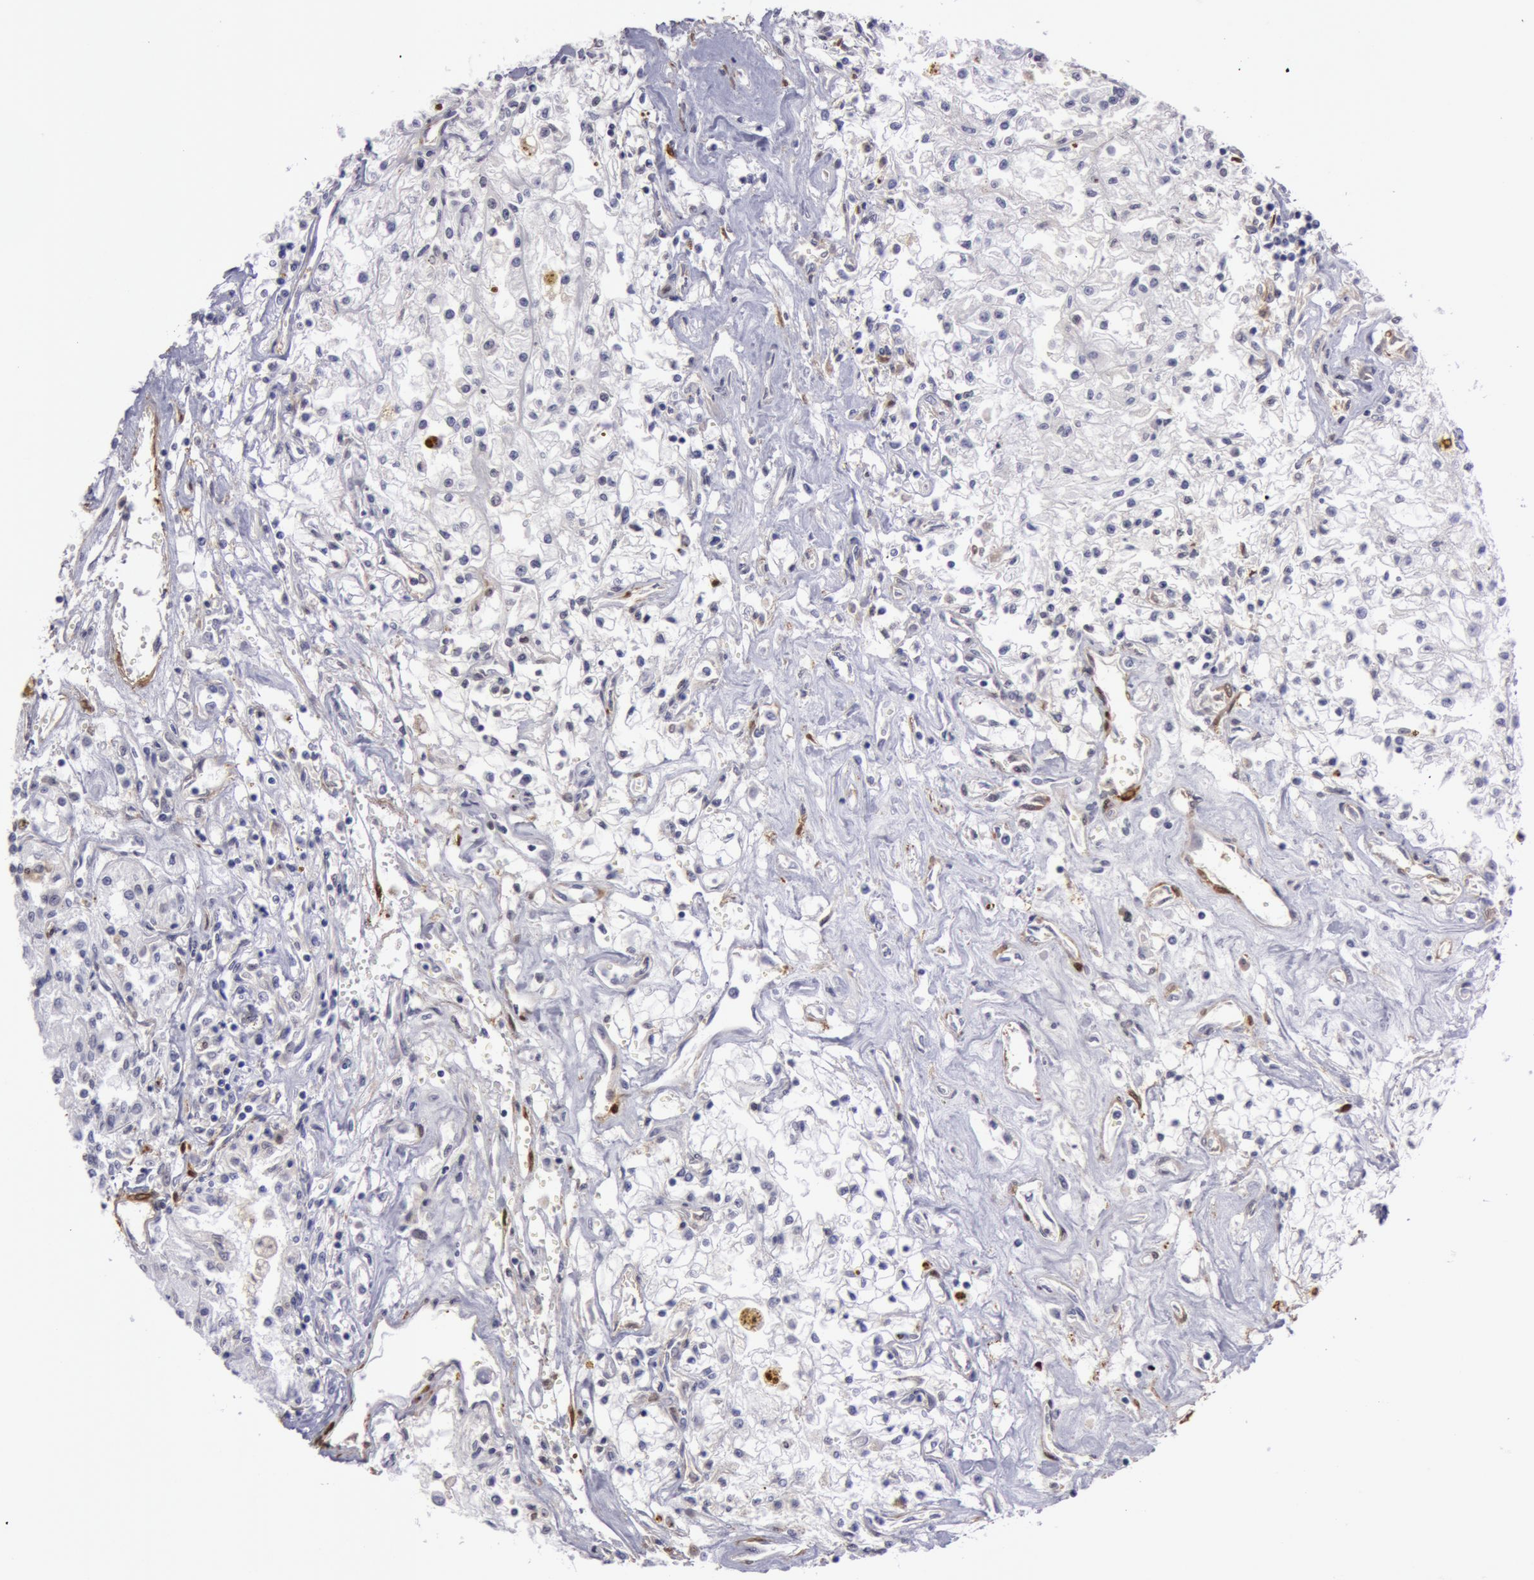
{"staining": {"intensity": "negative", "quantity": "none", "location": "none"}, "tissue": "renal cancer", "cell_type": "Tumor cells", "image_type": "cancer", "snomed": [{"axis": "morphology", "description": "Adenocarcinoma, NOS"}, {"axis": "topography", "description": "Kidney"}], "caption": "Tumor cells are negative for protein expression in human renal adenocarcinoma.", "gene": "TAGLN", "patient": {"sex": "male", "age": 78}}